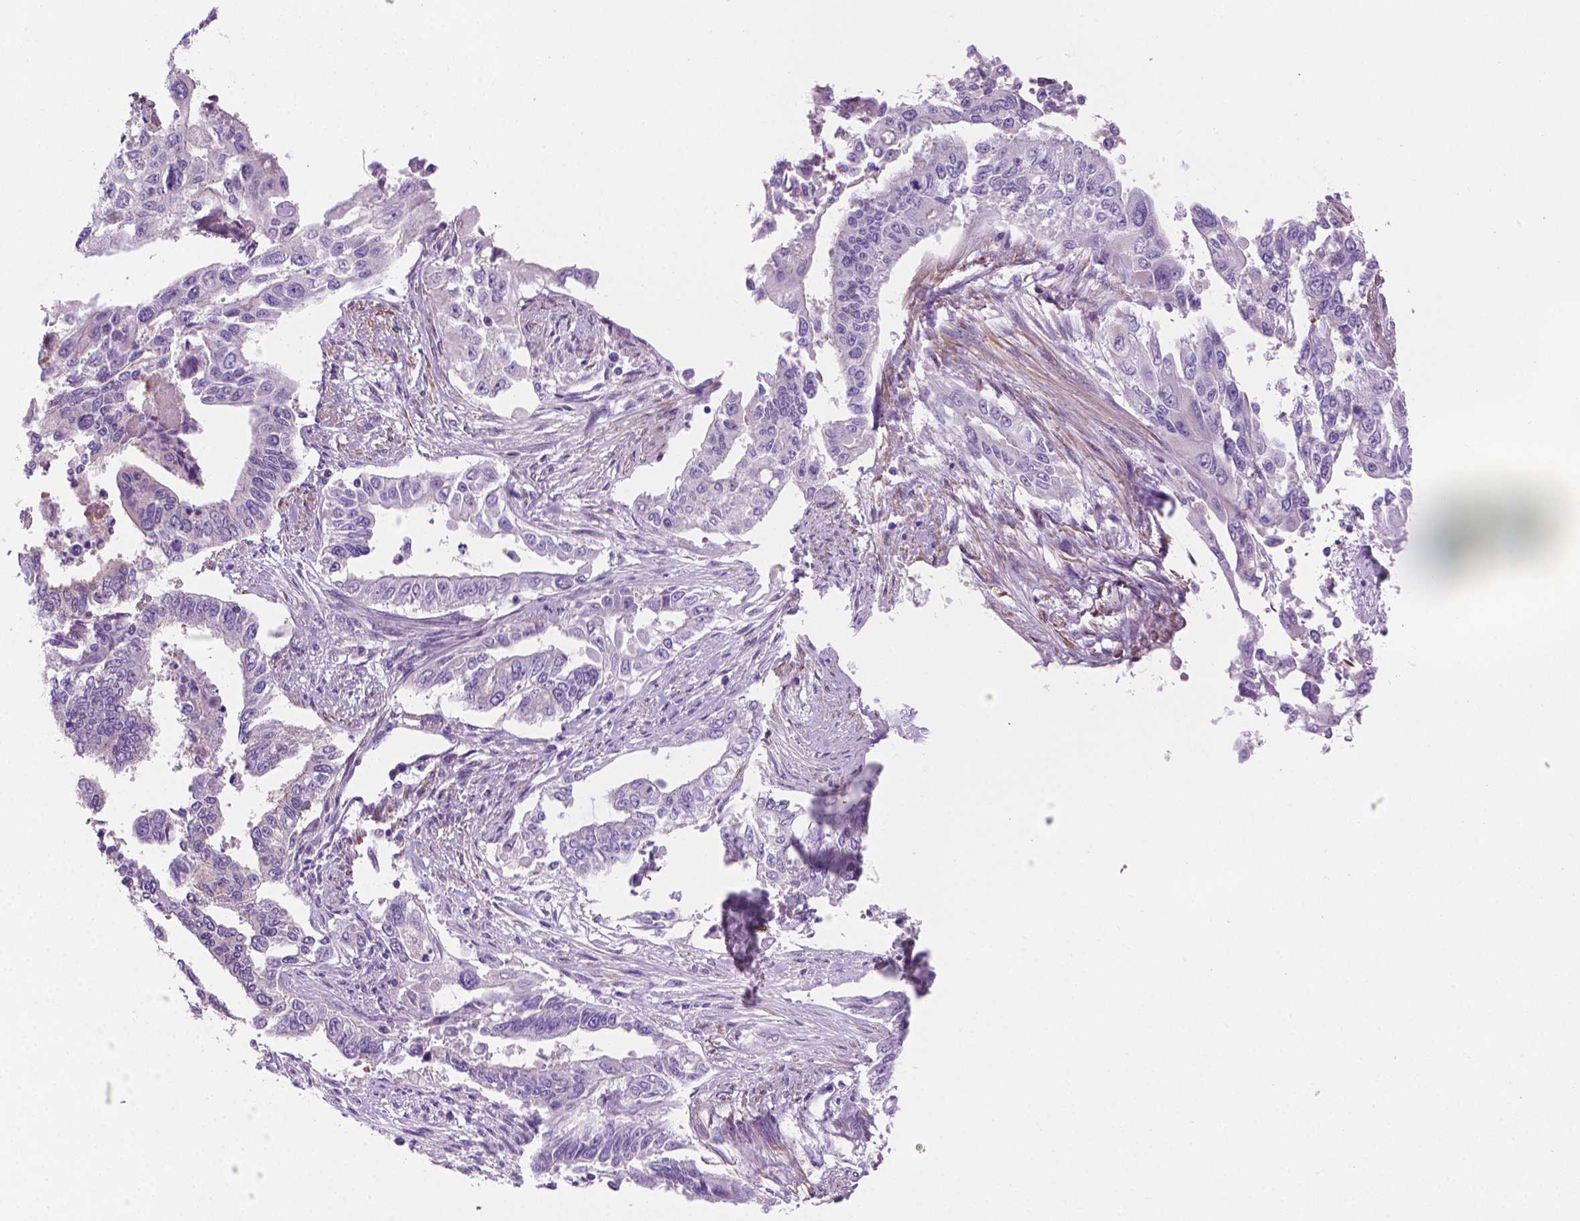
{"staining": {"intensity": "negative", "quantity": "none", "location": "none"}, "tissue": "endometrial cancer", "cell_type": "Tumor cells", "image_type": "cancer", "snomed": [{"axis": "morphology", "description": "Adenocarcinoma, NOS"}, {"axis": "topography", "description": "Uterus"}], "caption": "Immunohistochemistry of endometrial cancer (adenocarcinoma) reveals no positivity in tumor cells.", "gene": "FASN", "patient": {"sex": "female", "age": 59}}